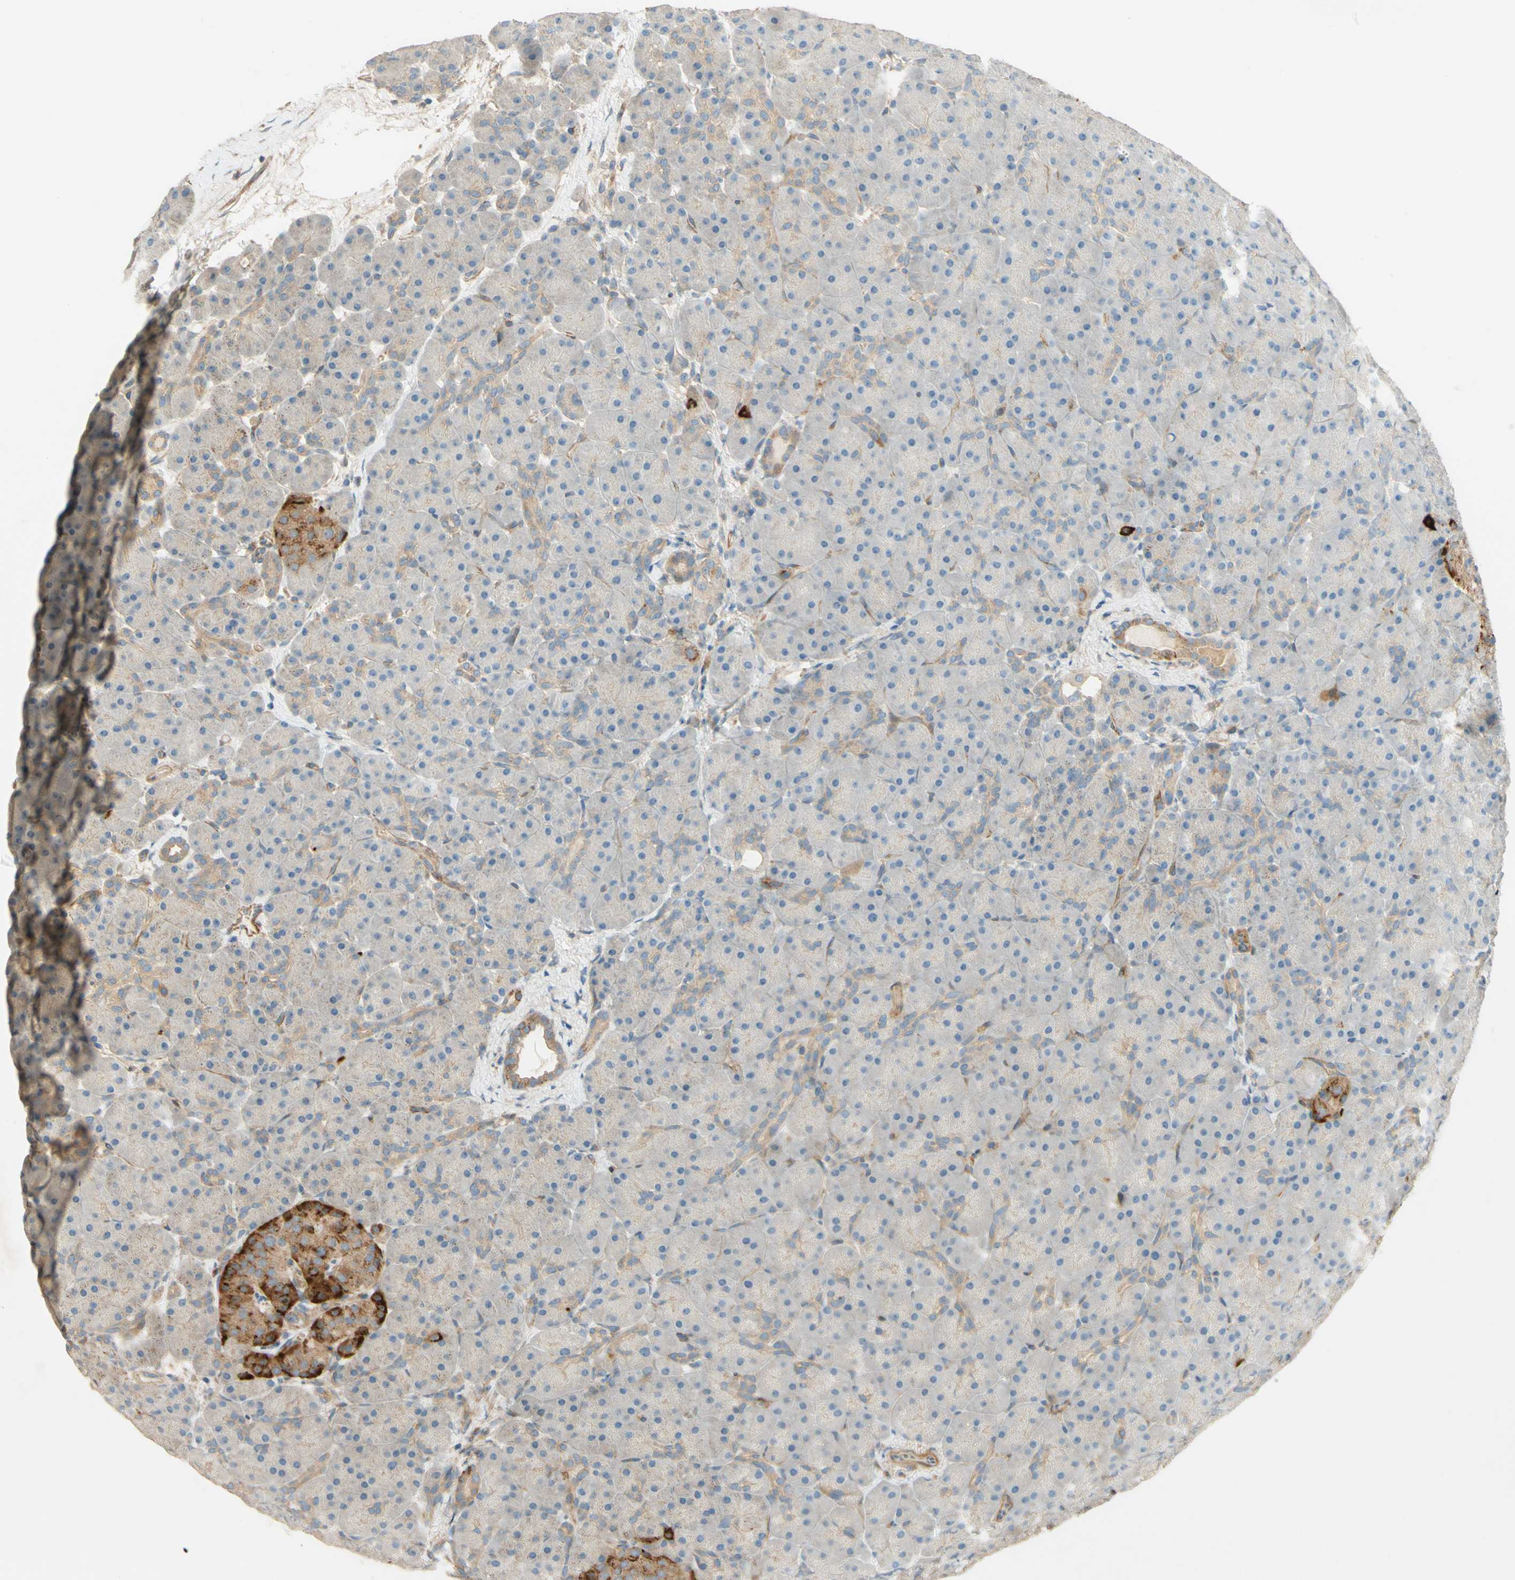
{"staining": {"intensity": "weak", "quantity": "<25%", "location": "cytoplasmic/membranous"}, "tissue": "pancreas", "cell_type": "Exocrine glandular cells", "image_type": "normal", "snomed": [{"axis": "morphology", "description": "Normal tissue, NOS"}, {"axis": "topography", "description": "Pancreas"}], "caption": "The photomicrograph displays no significant positivity in exocrine glandular cells of pancreas. The staining was performed using DAB (3,3'-diaminobenzidine) to visualize the protein expression in brown, while the nuclei were stained in blue with hematoxylin (Magnification: 20x).", "gene": "ADAM17", "patient": {"sex": "male", "age": 66}}